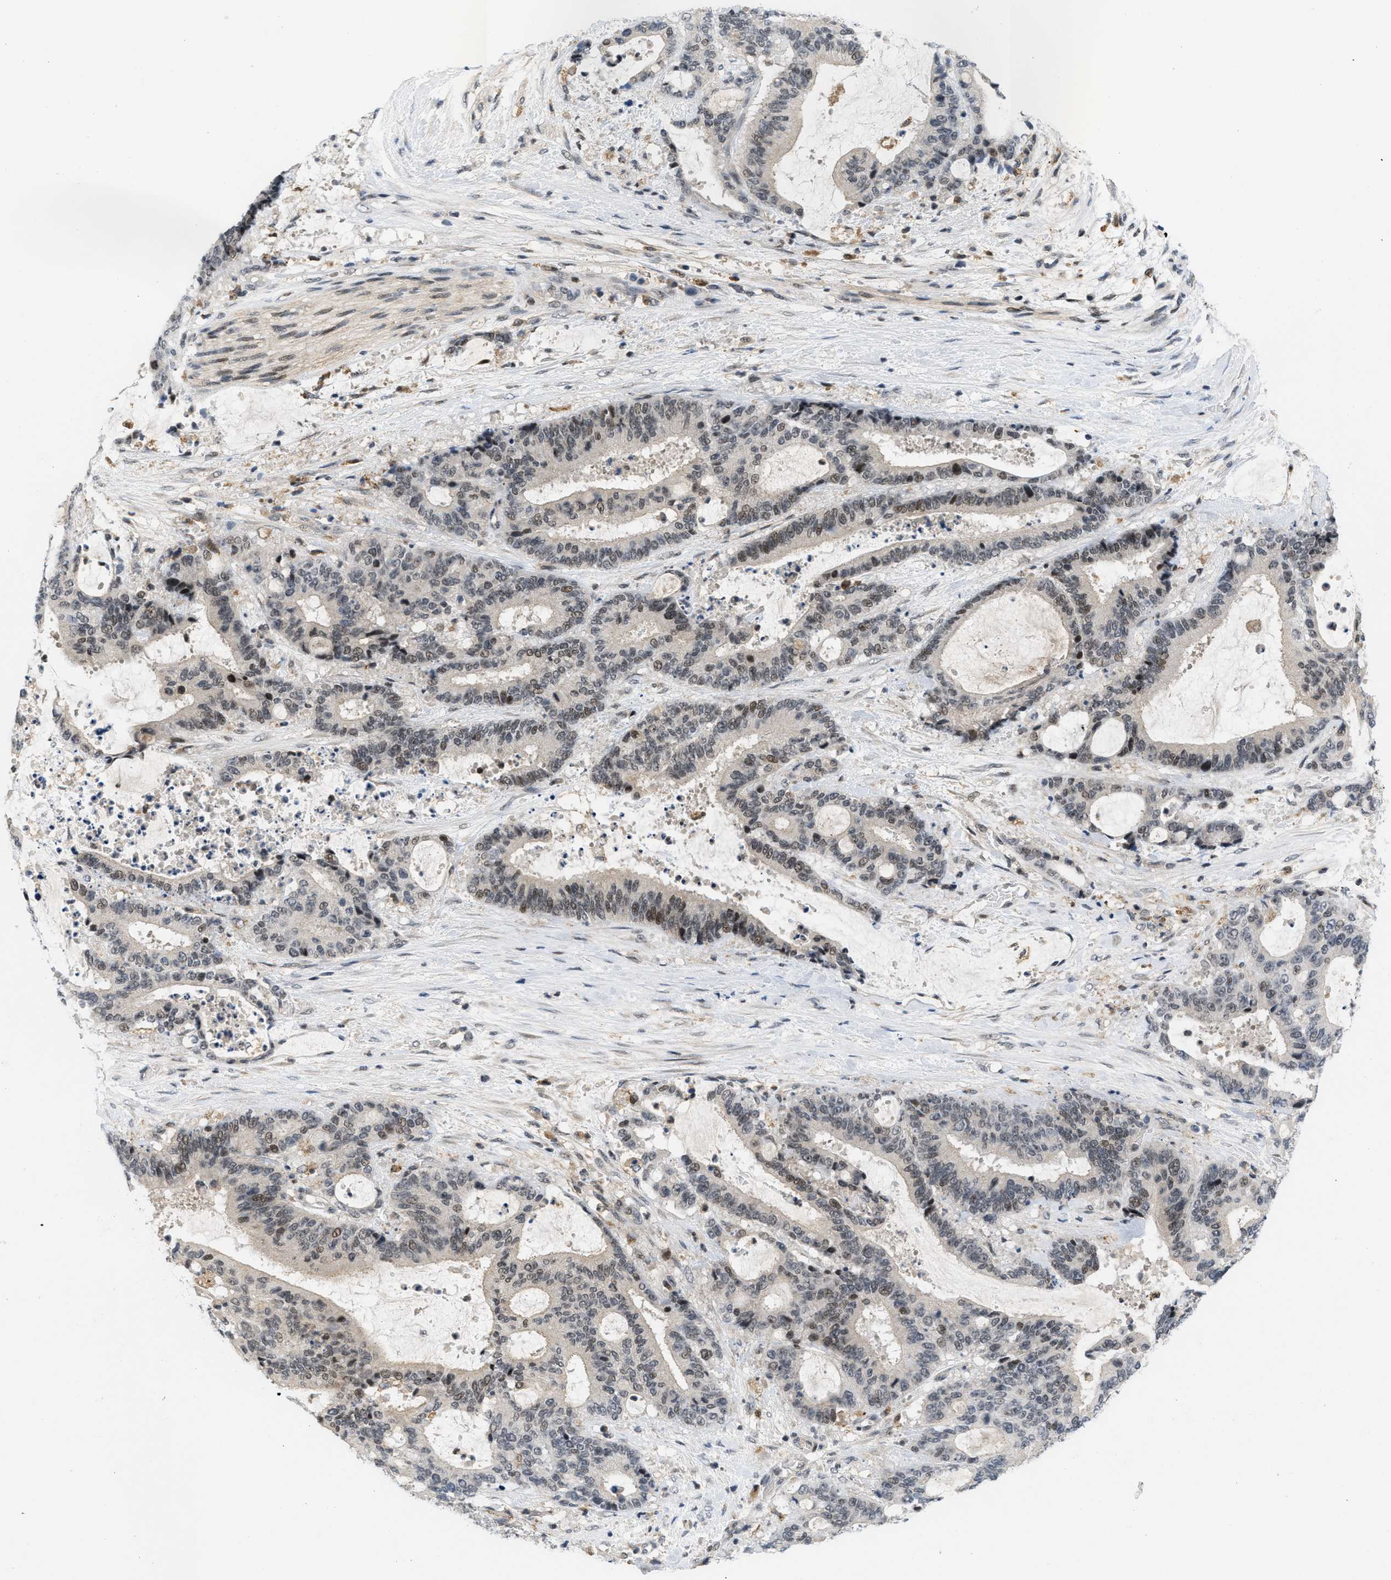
{"staining": {"intensity": "moderate", "quantity": "25%-75%", "location": "nuclear"}, "tissue": "liver cancer", "cell_type": "Tumor cells", "image_type": "cancer", "snomed": [{"axis": "morphology", "description": "Normal tissue, NOS"}, {"axis": "morphology", "description": "Cholangiocarcinoma"}, {"axis": "topography", "description": "Liver"}, {"axis": "topography", "description": "Peripheral nerve tissue"}], "caption": "DAB (3,3'-diaminobenzidine) immunohistochemical staining of human cholangiocarcinoma (liver) demonstrates moderate nuclear protein expression in approximately 25%-75% of tumor cells.", "gene": "ING1", "patient": {"sex": "female", "age": 73}}